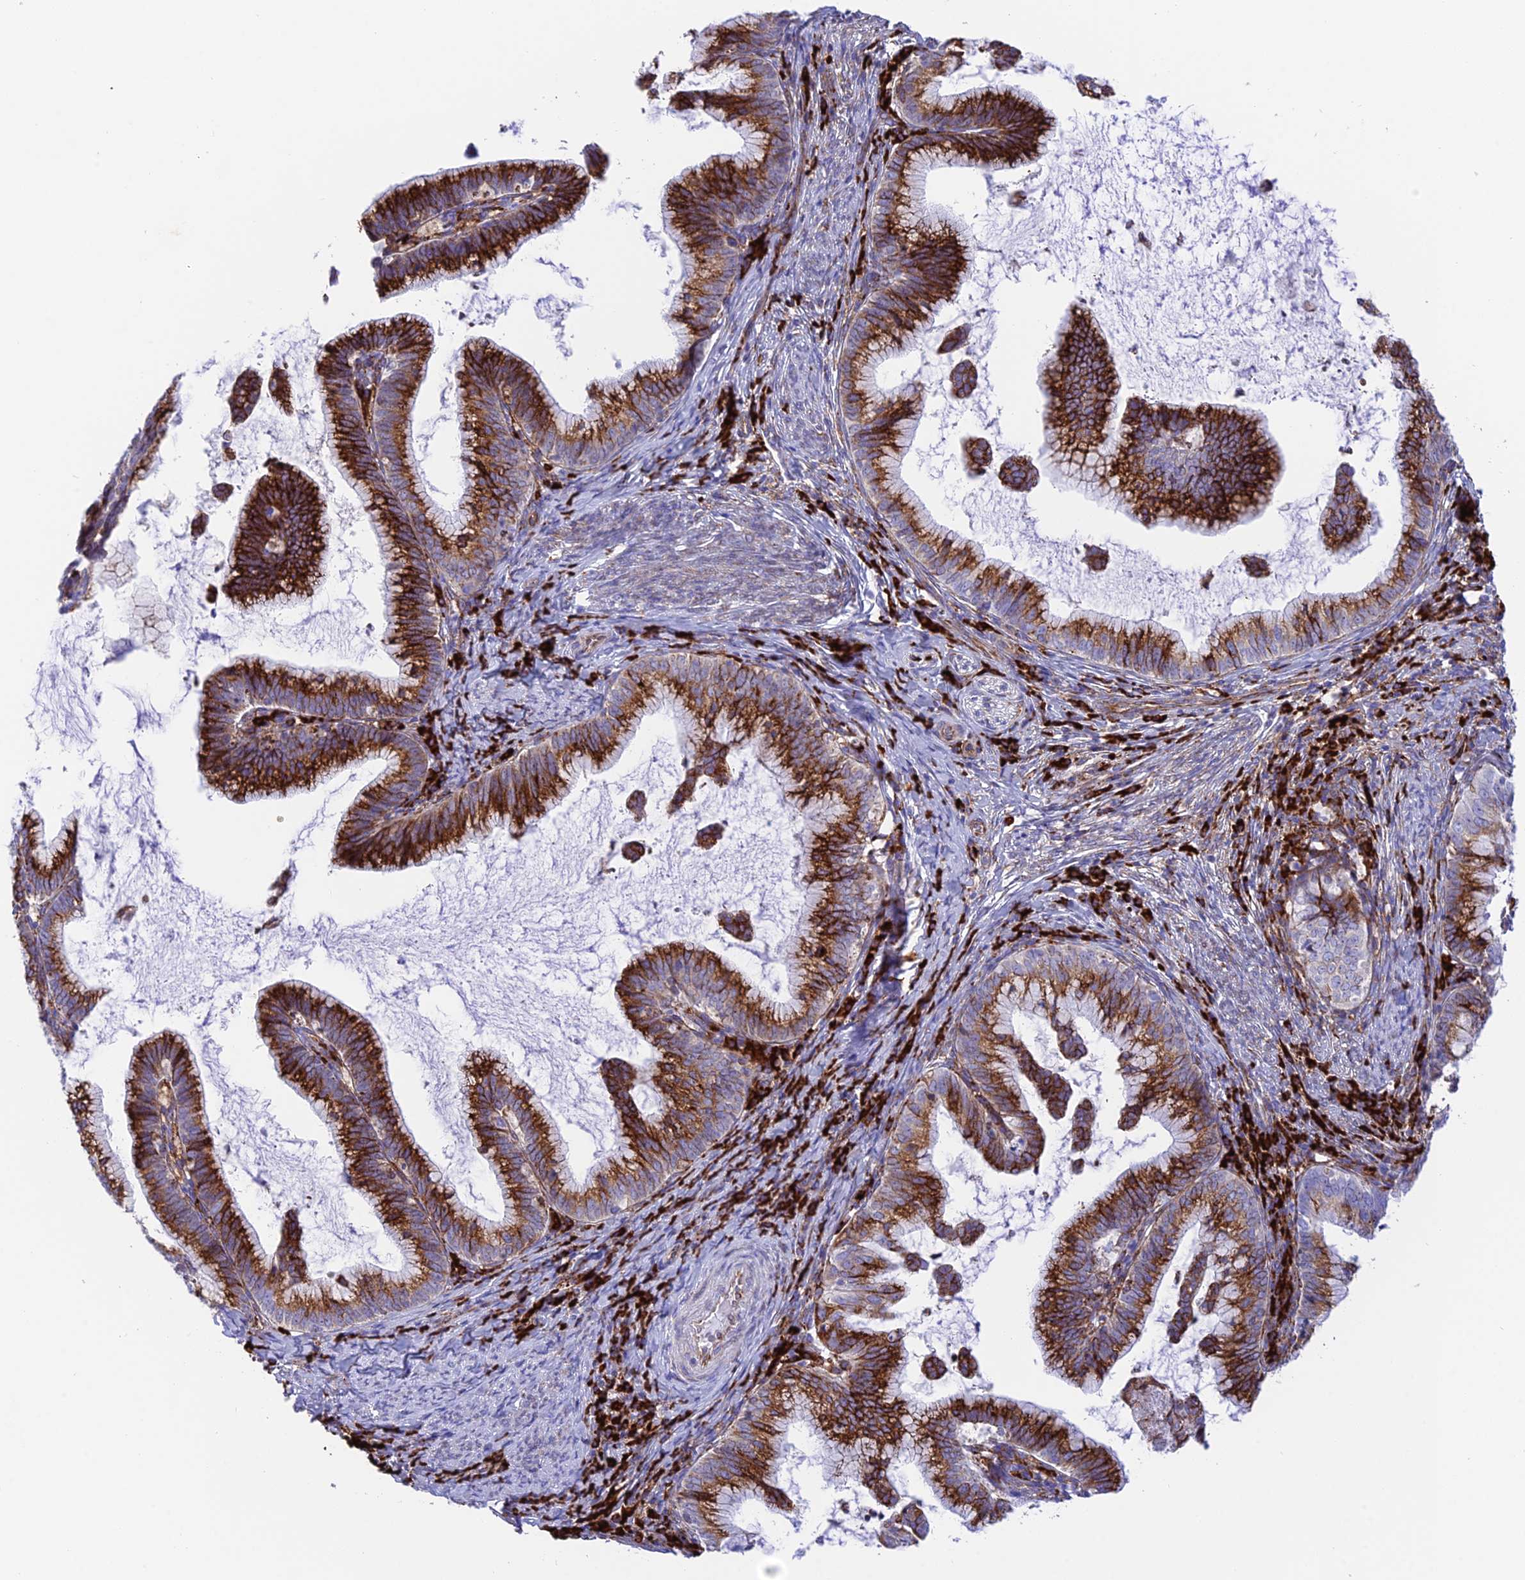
{"staining": {"intensity": "strong", "quantity": ">75%", "location": "cytoplasmic/membranous"}, "tissue": "cervical cancer", "cell_type": "Tumor cells", "image_type": "cancer", "snomed": [{"axis": "morphology", "description": "Adenocarcinoma, NOS"}, {"axis": "topography", "description": "Cervix"}], "caption": "Brown immunohistochemical staining in cervical cancer shows strong cytoplasmic/membranous expression in about >75% of tumor cells. The staining is performed using DAB brown chromogen to label protein expression. The nuclei are counter-stained blue using hematoxylin.", "gene": "TUBGCP6", "patient": {"sex": "female", "age": 36}}